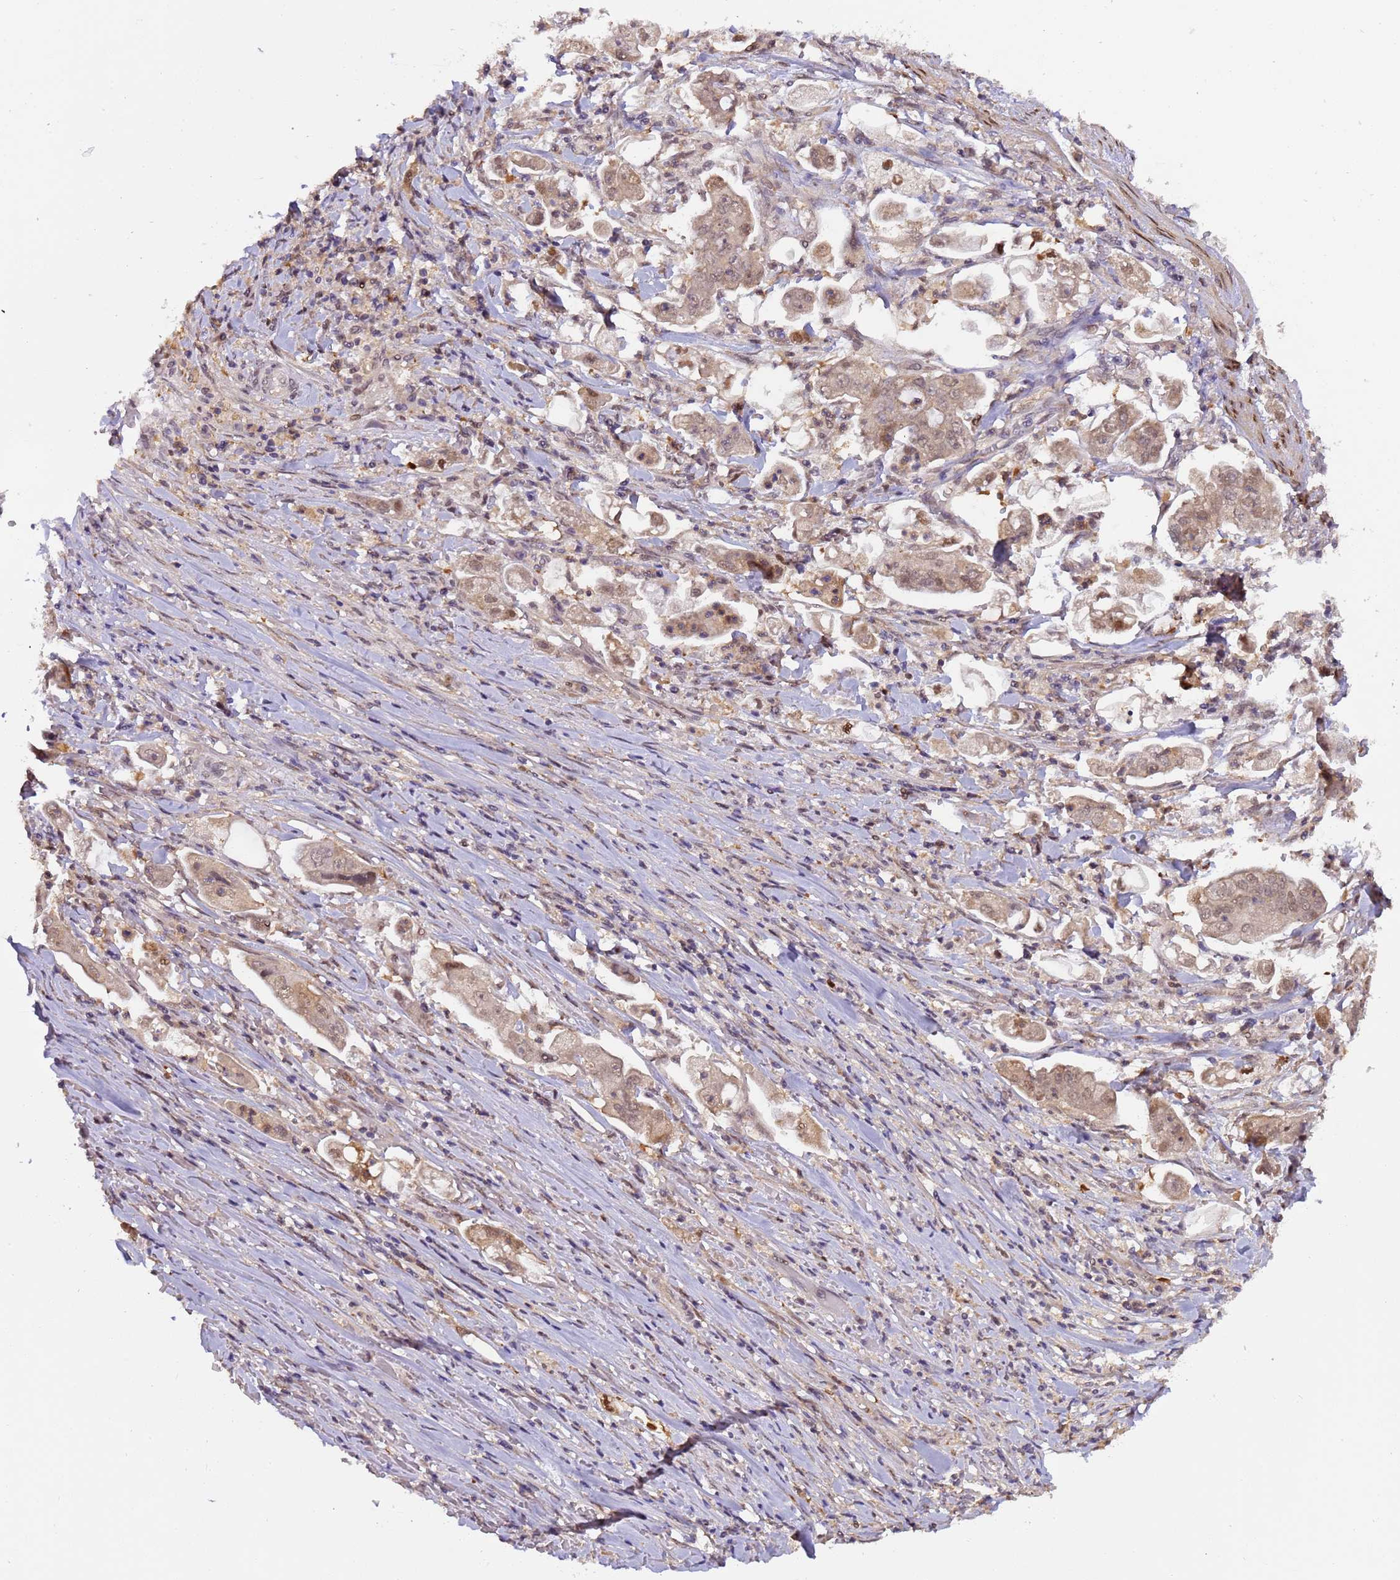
{"staining": {"intensity": "moderate", "quantity": "25%-75%", "location": "cytoplasmic/membranous,nuclear"}, "tissue": "stomach cancer", "cell_type": "Tumor cells", "image_type": "cancer", "snomed": [{"axis": "morphology", "description": "Adenocarcinoma, NOS"}, {"axis": "topography", "description": "Stomach"}], "caption": "Moderate cytoplasmic/membranous and nuclear protein positivity is present in approximately 25%-75% of tumor cells in stomach cancer.", "gene": "ZBTB5", "patient": {"sex": "male", "age": 62}}